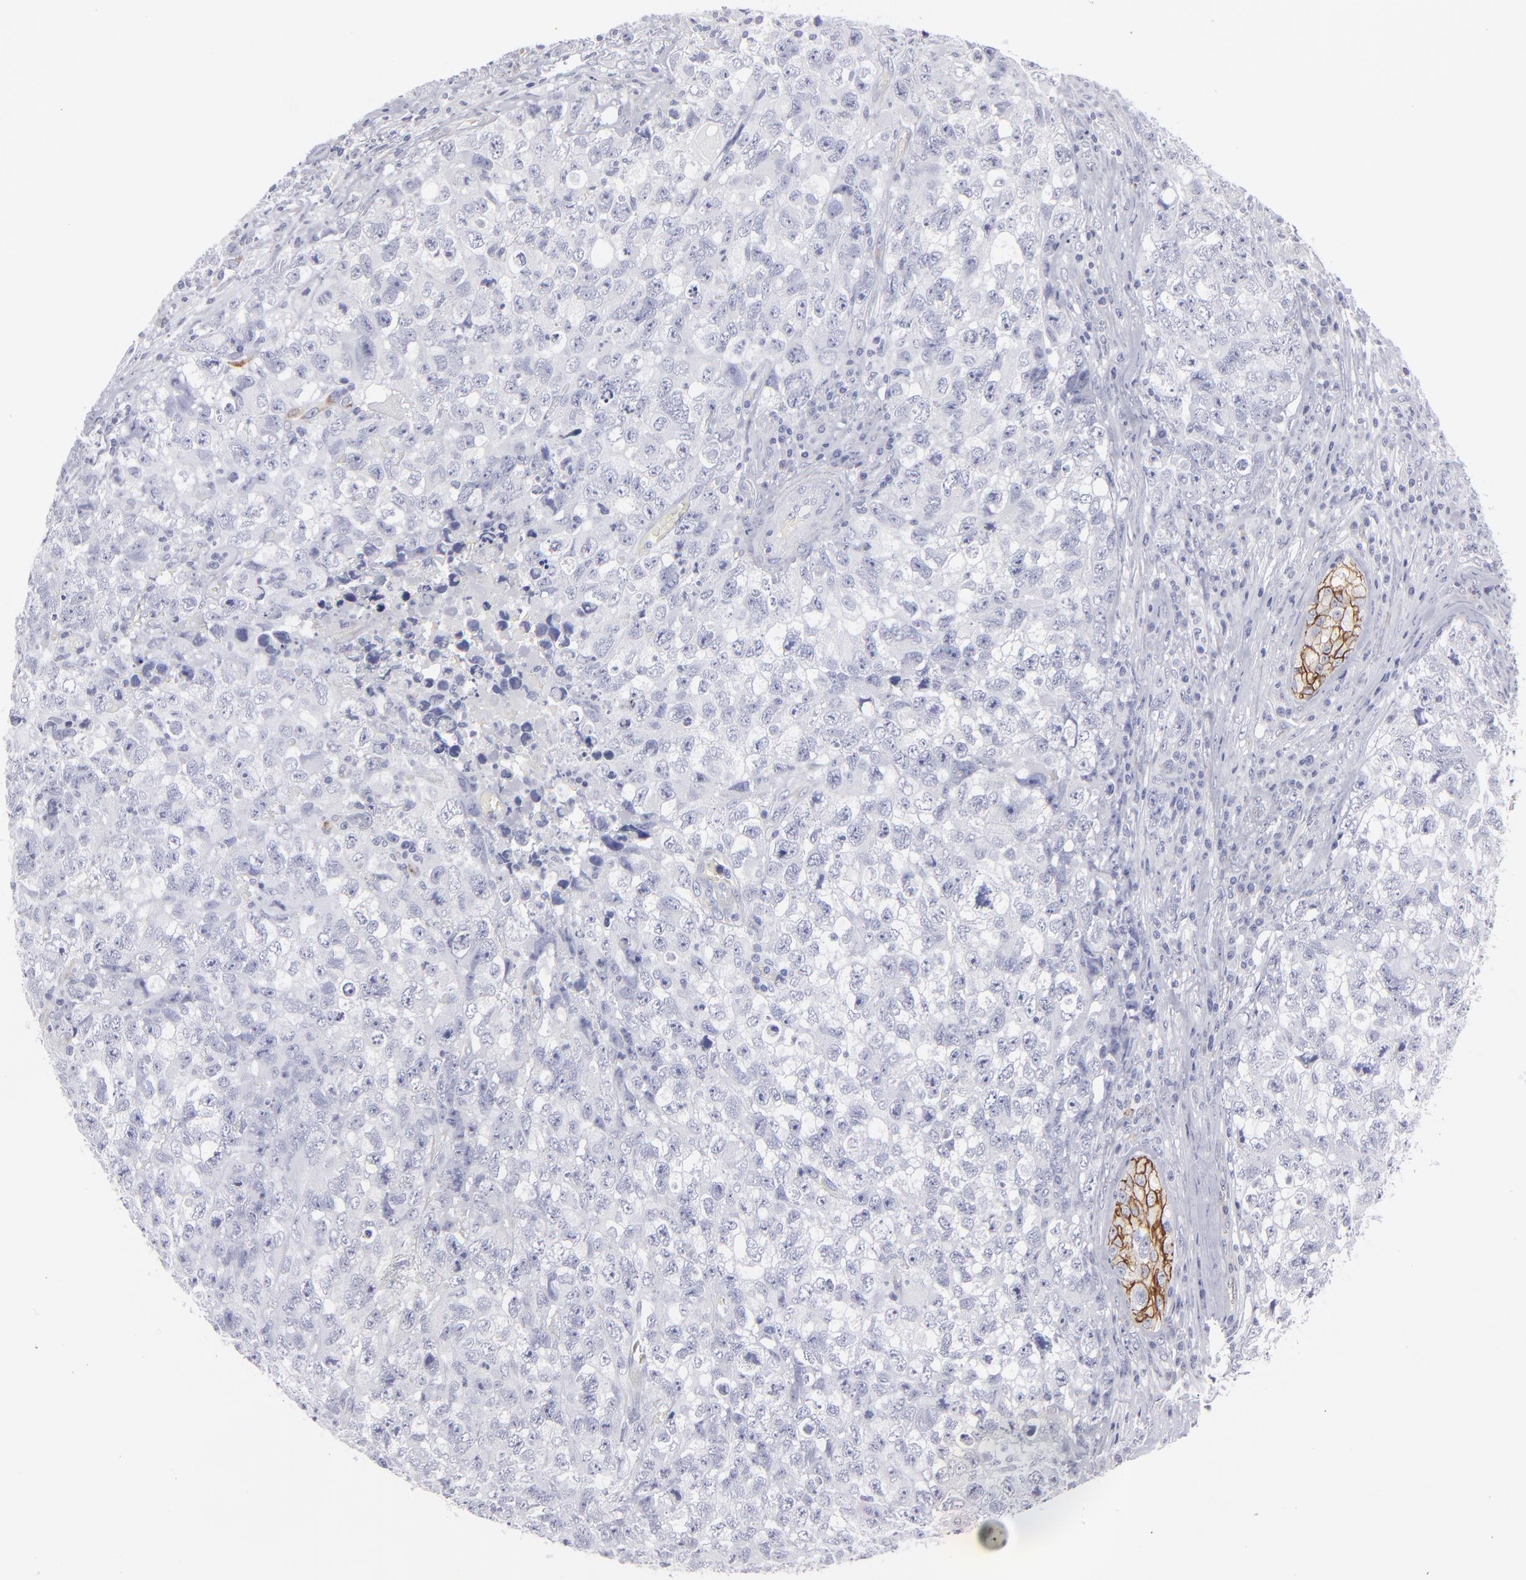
{"staining": {"intensity": "negative", "quantity": "none", "location": "none"}, "tissue": "testis cancer", "cell_type": "Tumor cells", "image_type": "cancer", "snomed": [{"axis": "morphology", "description": "Carcinoma, Embryonal, NOS"}, {"axis": "topography", "description": "Testis"}], "caption": "Human testis embryonal carcinoma stained for a protein using immunohistochemistry (IHC) exhibits no expression in tumor cells.", "gene": "CADM3", "patient": {"sex": "male", "age": 31}}